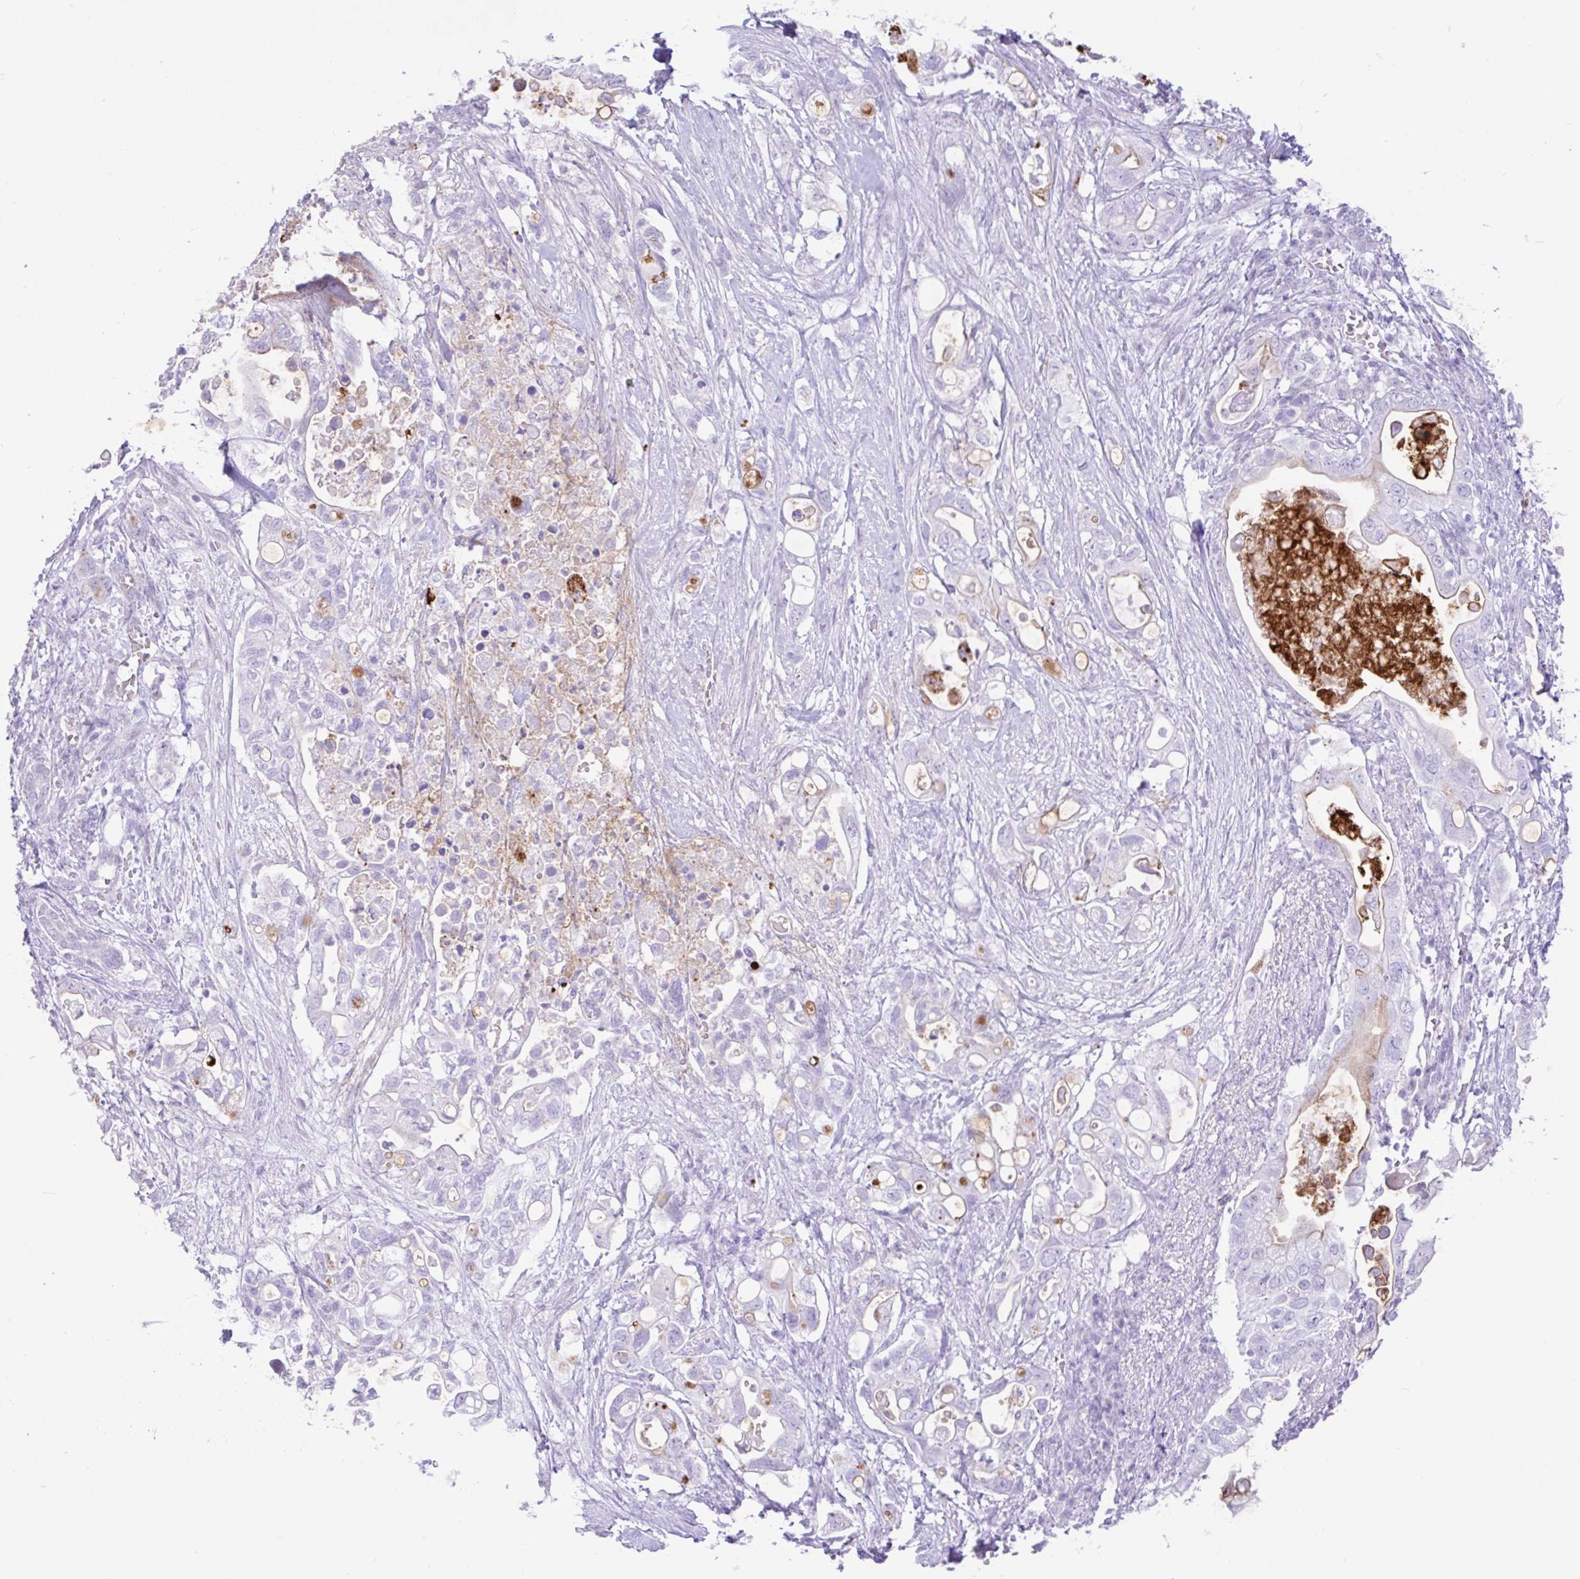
{"staining": {"intensity": "moderate", "quantity": "<25%", "location": "cytoplasmic/membranous"}, "tissue": "pancreatic cancer", "cell_type": "Tumor cells", "image_type": "cancer", "snomed": [{"axis": "morphology", "description": "Adenocarcinoma, NOS"}, {"axis": "topography", "description": "Pancreas"}], "caption": "High-magnification brightfield microscopy of pancreatic cancer (adenocarcinoma) stained with DAB (brown) and counterstained with hematoxylin (blue). tumor cells exhibit moderate cytoplasmic/membranous expression is present in about<25% of cells.", "gene": "REEP1", "patient": {"sex": "female", "age": 72}}